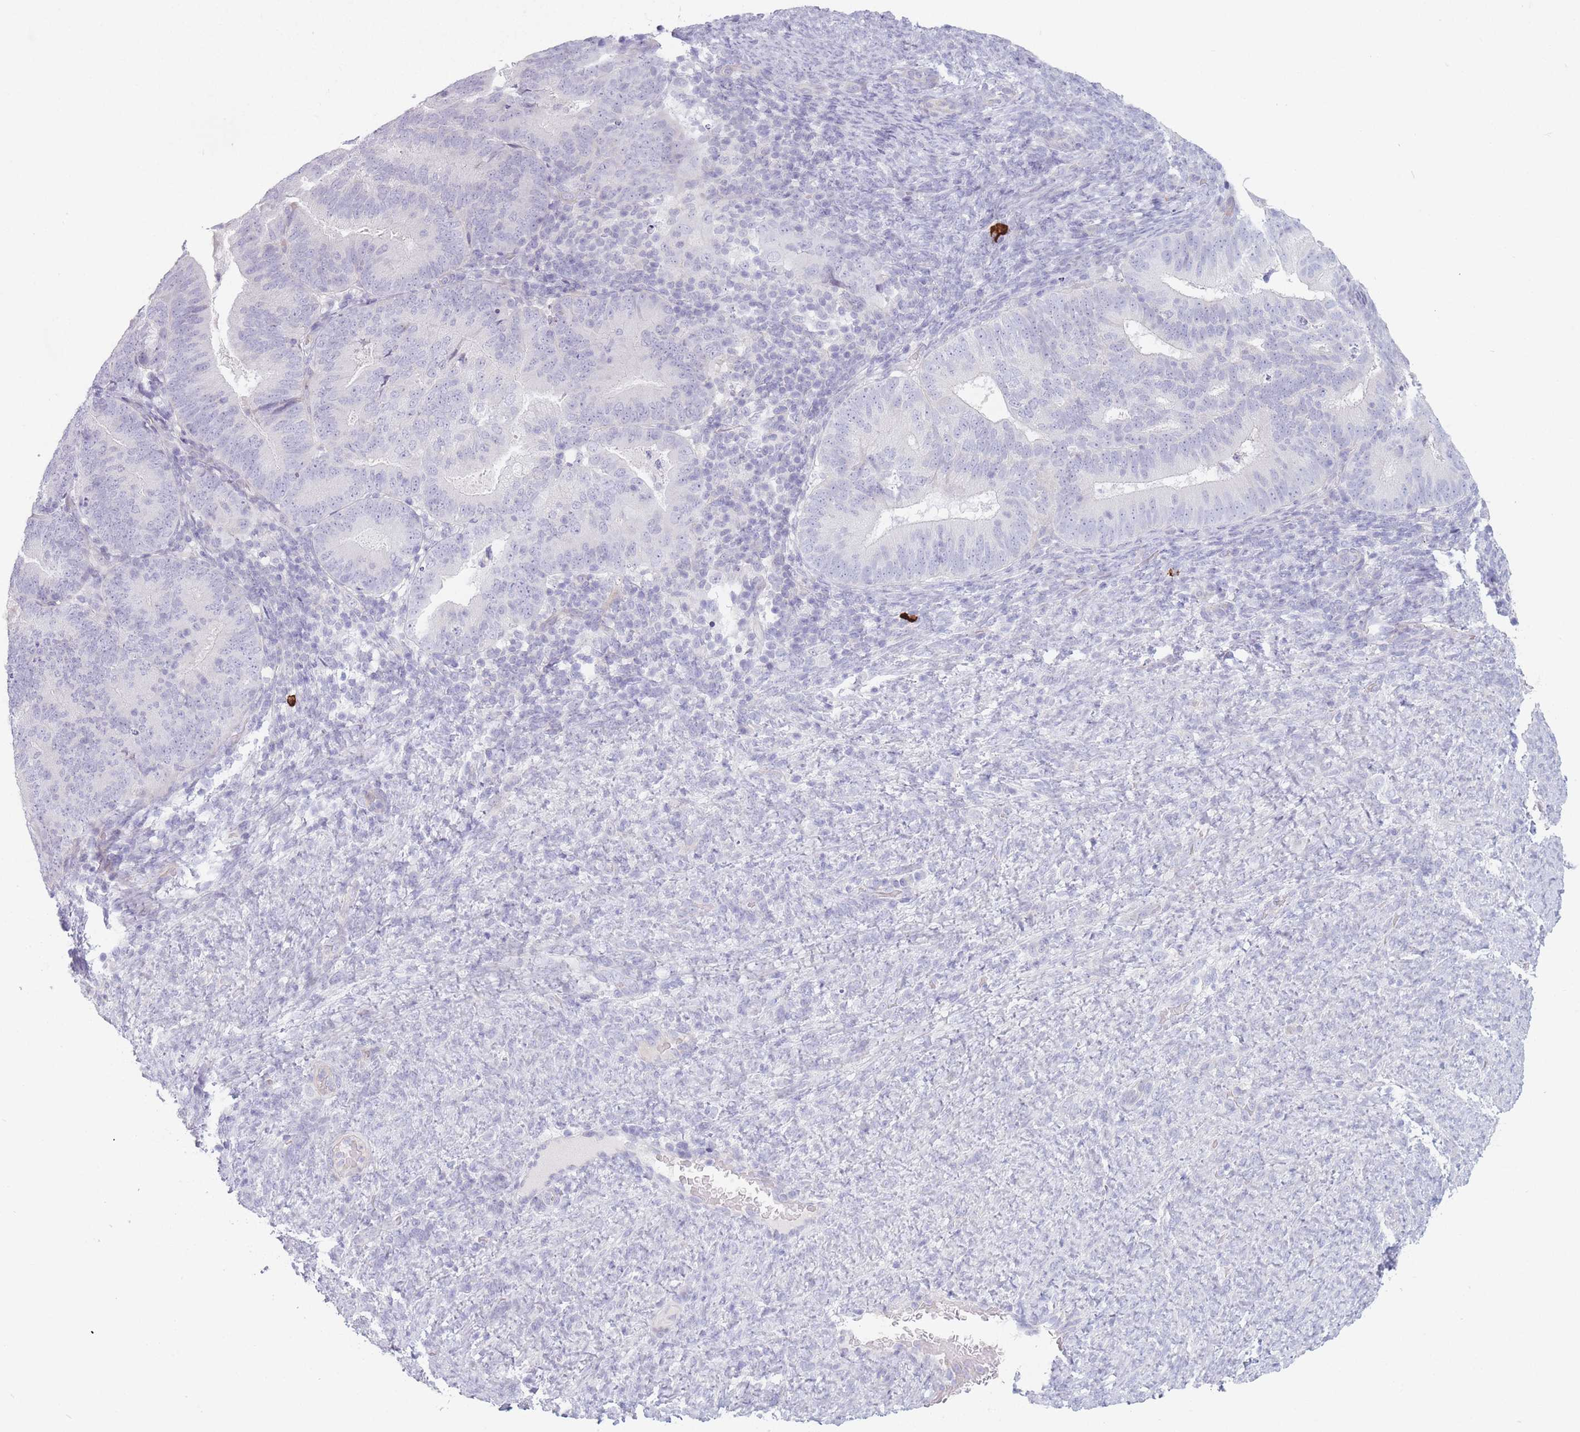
{"staining": {"intensity": "negative", "quantity": "none", "location": "none"}, "tissue": "endometrial cancer", "cell_type": "Tumor cells", "image_type": "cancer", "snomed": [{"axis": "morphology", "description": "Adenocarcinoma, NOS"}, {"axis": "topography", "description": "Endometrium"}], "caption": "A photomicrograph of endometrial cancer stained for a protein exhibits no brown staining in tumor cells.", "gene": "PLEKHG2", "patient": {"sex": "female", "age": 70}}